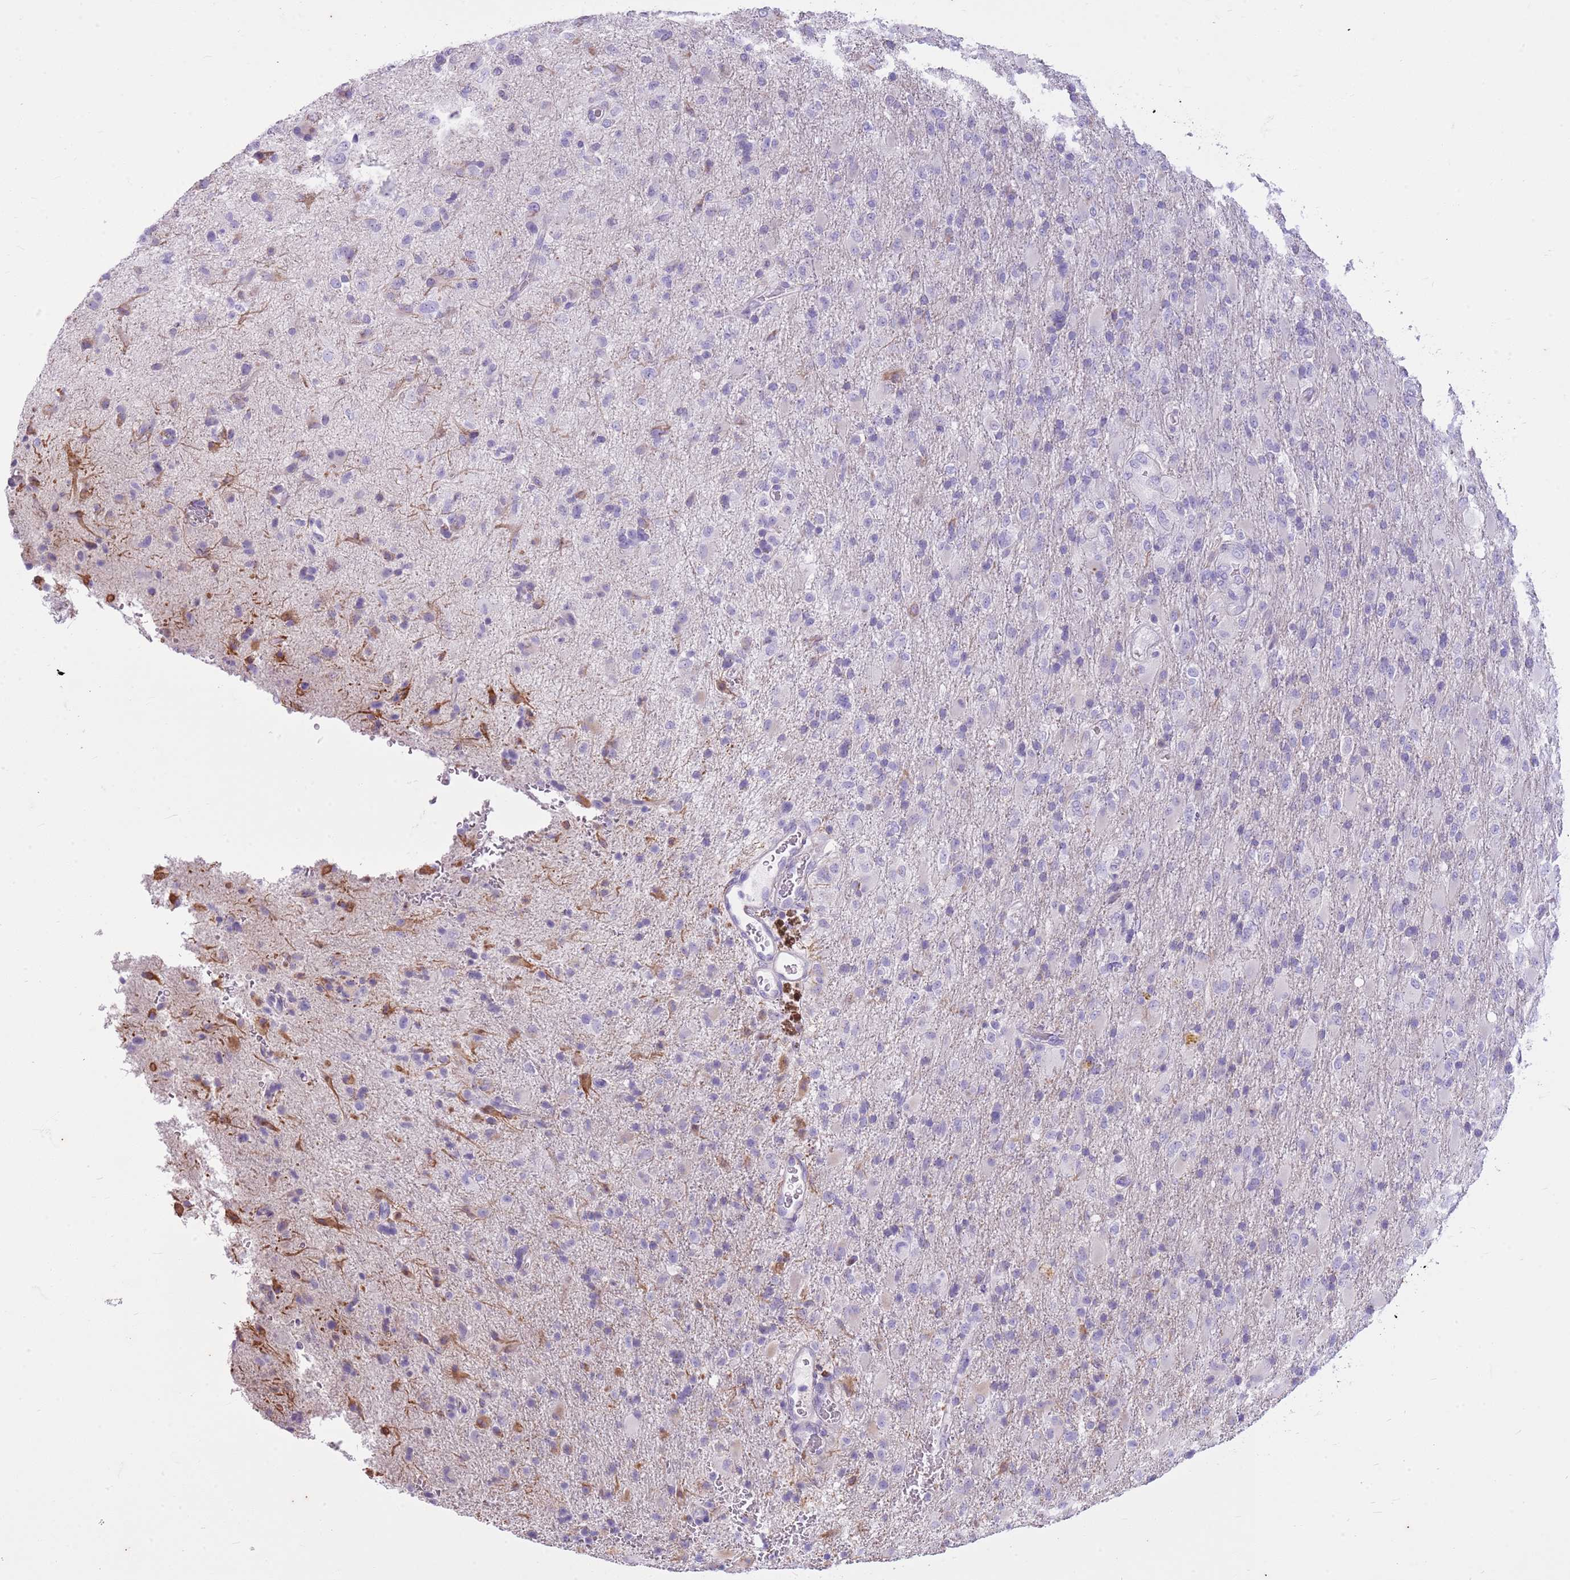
{"staining": {"intensity": "negative", "quantity": "none", "location": "none"}, "tissue": "glioma", "cell_type": "Tumor cells", "image_type": "cancer", "snomed": [{"axis": "morphology", "description": "Glioma, malignant, Low grade"}, {"axis": "topography", "description": "Brain"}], "caption": "The immunohistochemistry image has no significant positivity in tumor cells of glioma tissue.", "gene": "CNPPD1", "patient": {"sex": "male", "age": 65}}